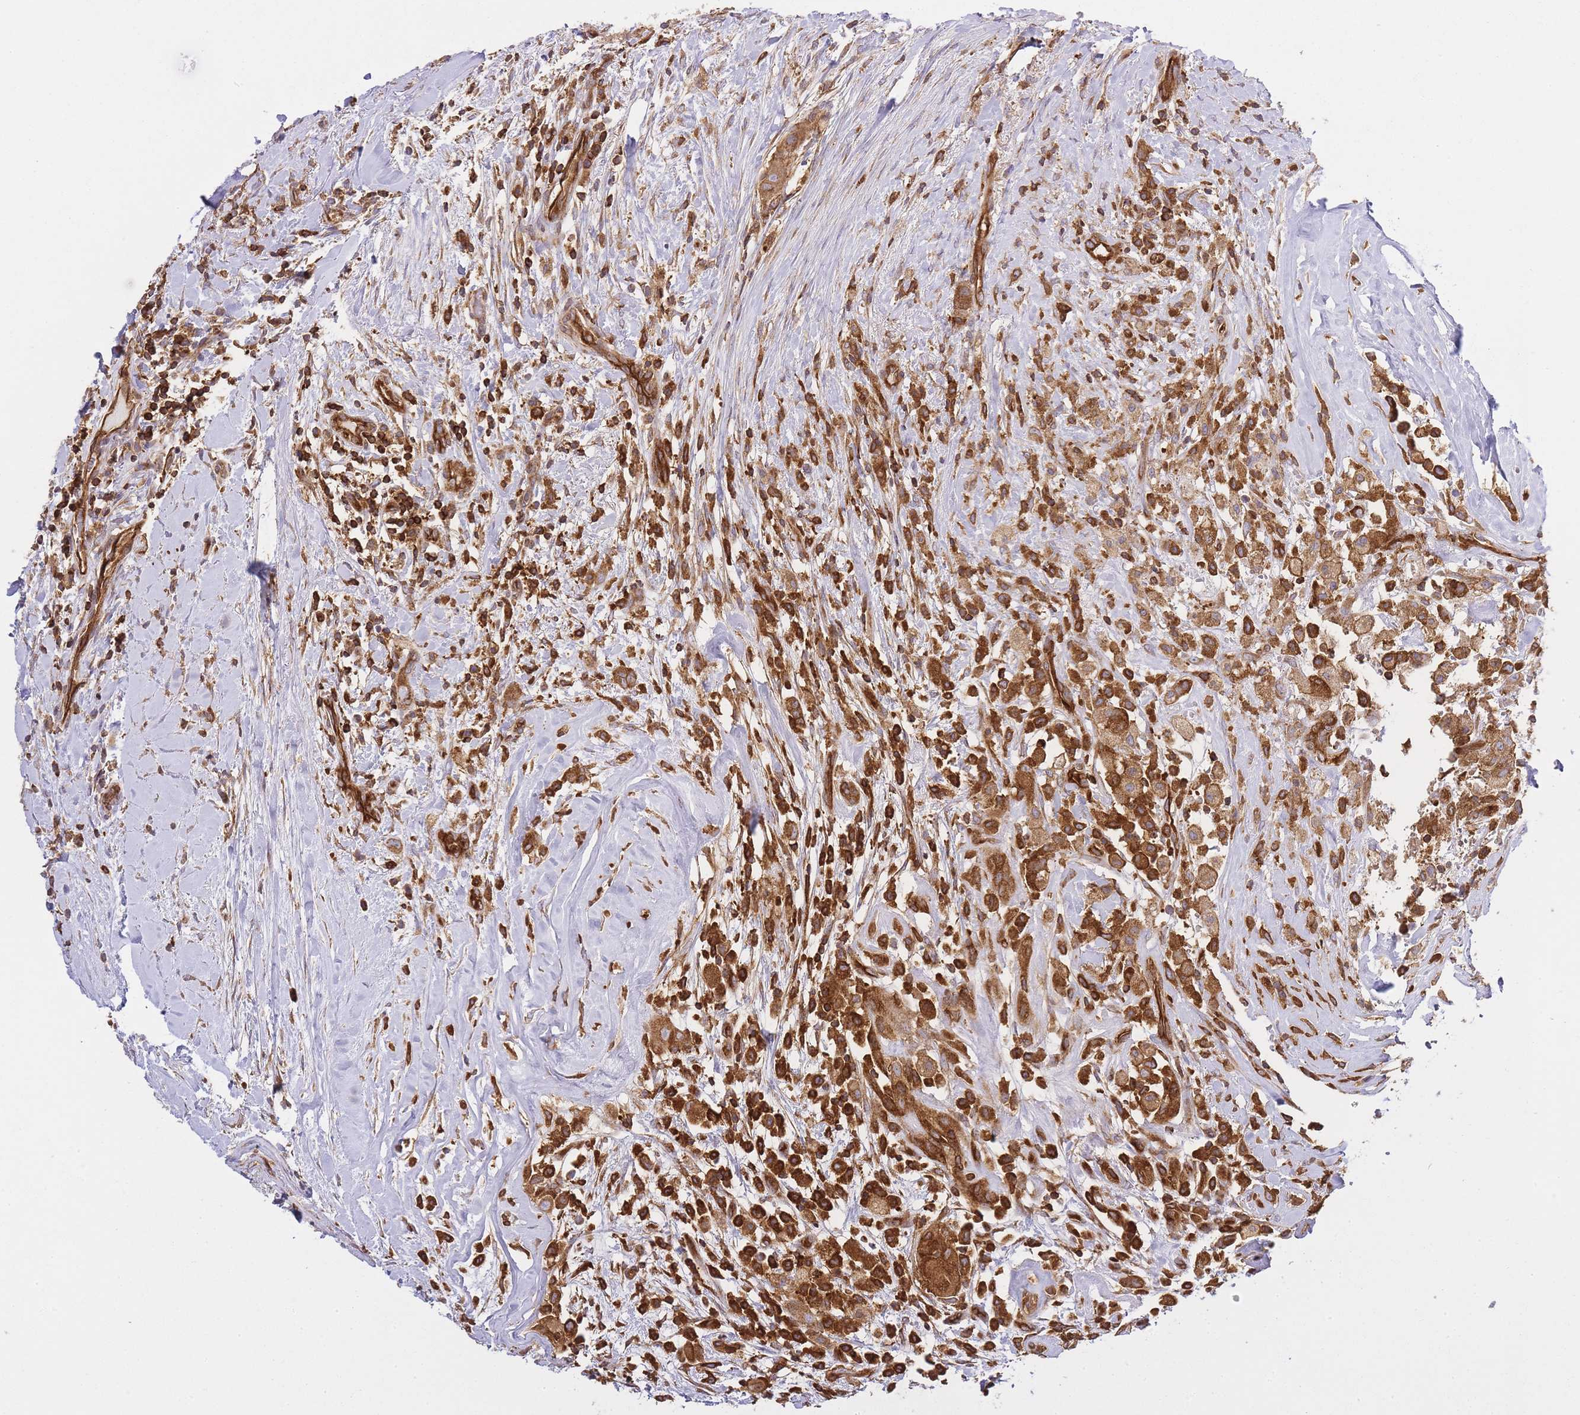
{"staining": {"intensity": "strong", "quantity": ">75%", "location": "cytoplasmic/membranous"}, "tissue": "thyroid cancer", "cell_type": "Tumor cells", "image_type": "cancer", "snomed": [{"axis": "morphology", "description": "Normal tissue, NOS"}, {"axis": "morphology", "description": "Papillary adenocarcinoma, NOS"}, {"axis": "topography", "description": "Thyroid gland"}], "caption": "IHC staining of thyroid cancer (papillary adenocarcinoma), which demonstrates high levels of strong cytoplasmic/membranous expression in approximately >75% of tumor cells indicating strong cytoplasmic/membranous protein expression. The staining was performed using DAB (brown) for protein detection and nuclei were counterstained in hematoxylin (blue).", "gene": "MSN", "patient": {"sex": "female", "age": 59}}